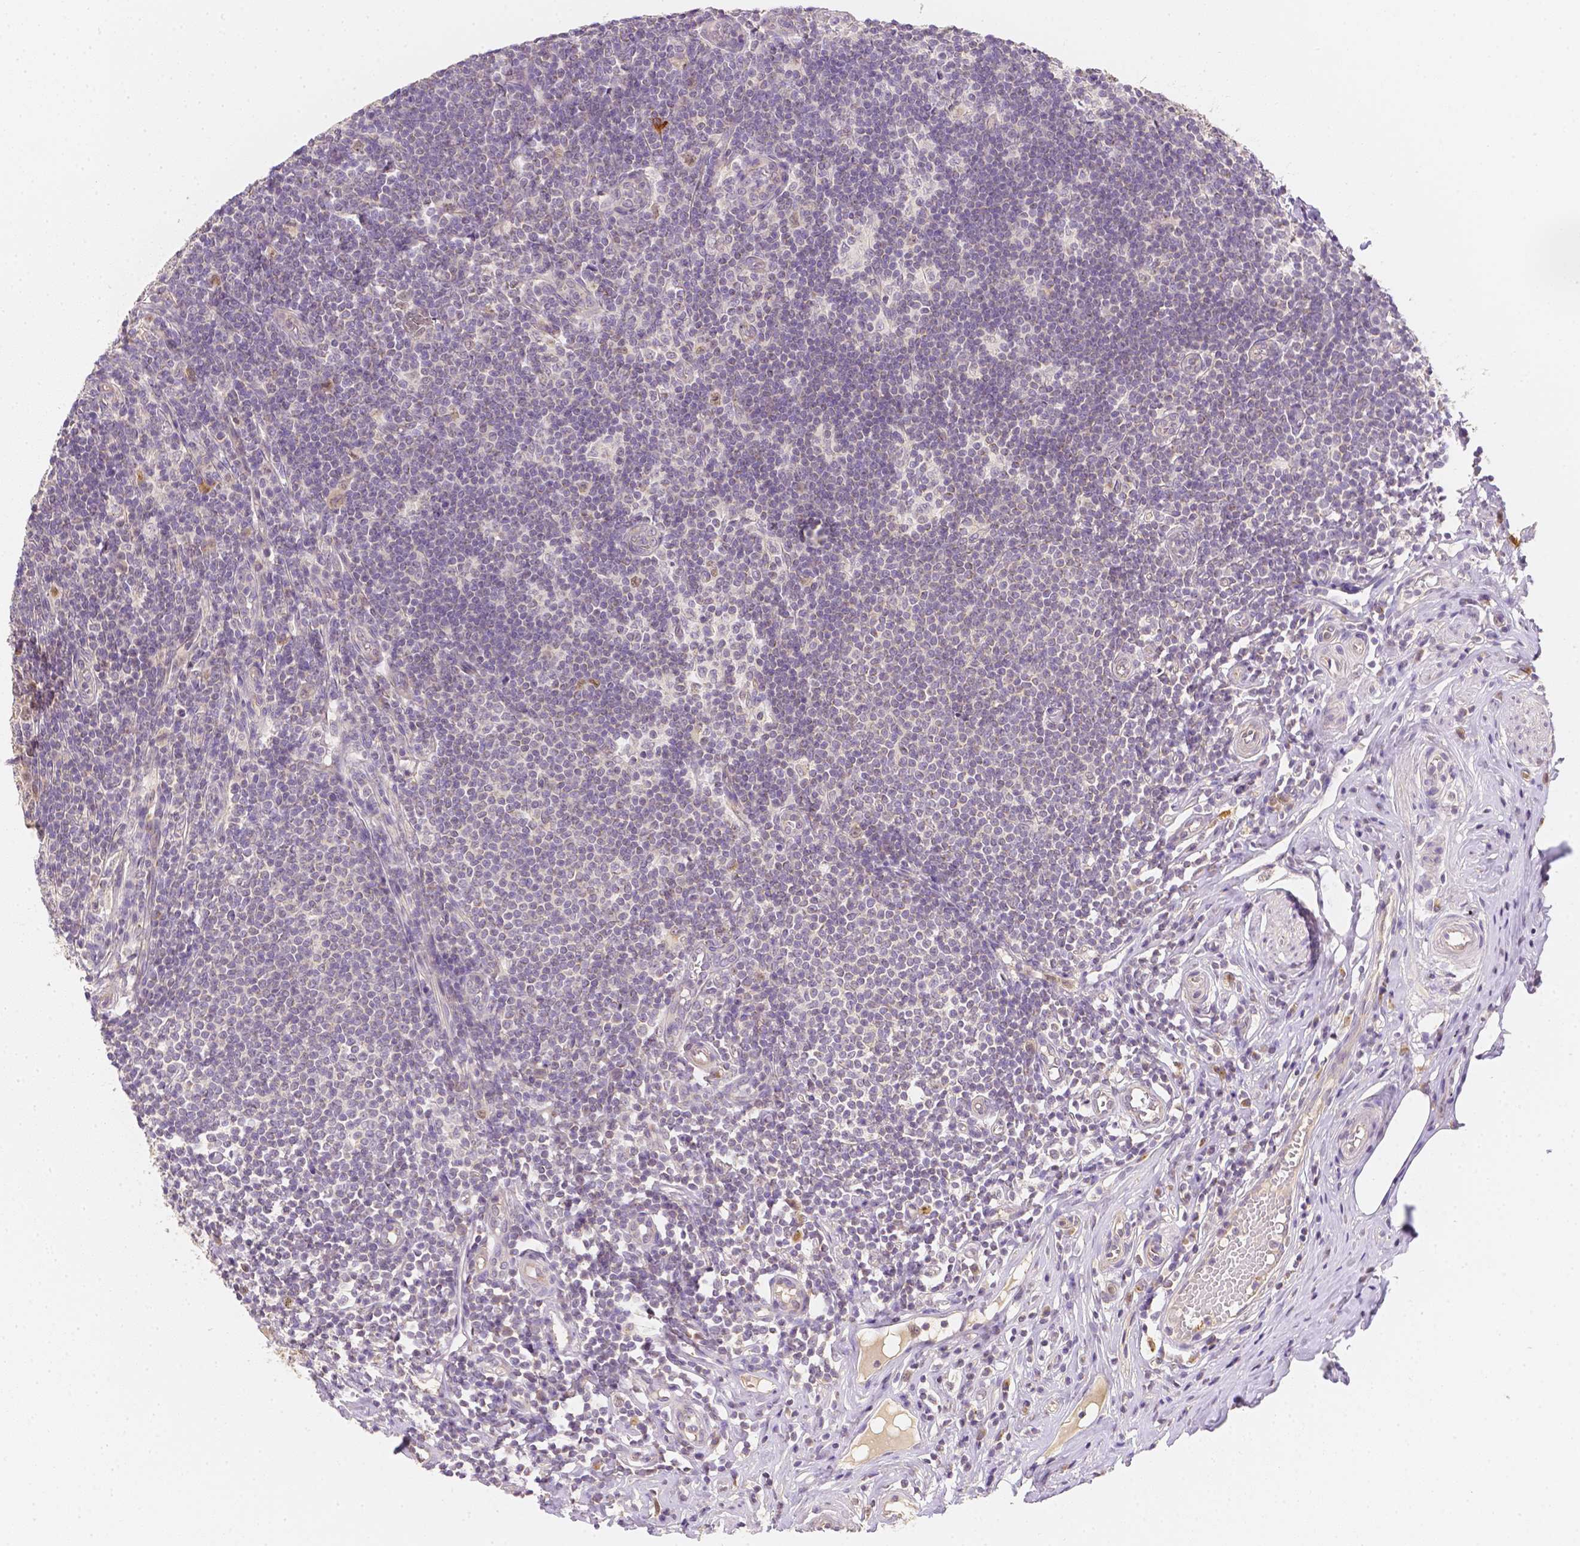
{"staining": {"intensity": "weak", "quantity": "25%-75%", "location": "cytoplasmic/membranous"}, "tissue": "appendix", "cell_type": "Glandular cells", "image_type": "normal", "snomed": [{"axis": "morphology", "description": "Normal tissue, NOS"}, {"axis": "topography", "description": "Appendix"}], "caption": "IHC (DAB (3,3'-diaminobenzidine)) staining of unremarkable human appendix demonstrates weak cytoplasmic/membranous protein staining in about 25%-75% of glandular cells. The protein of interest is shown in brown color, while the nuclei are stained blue.", "gene": "C10orf67", "patient": {"sex": "male", "age": 18}}